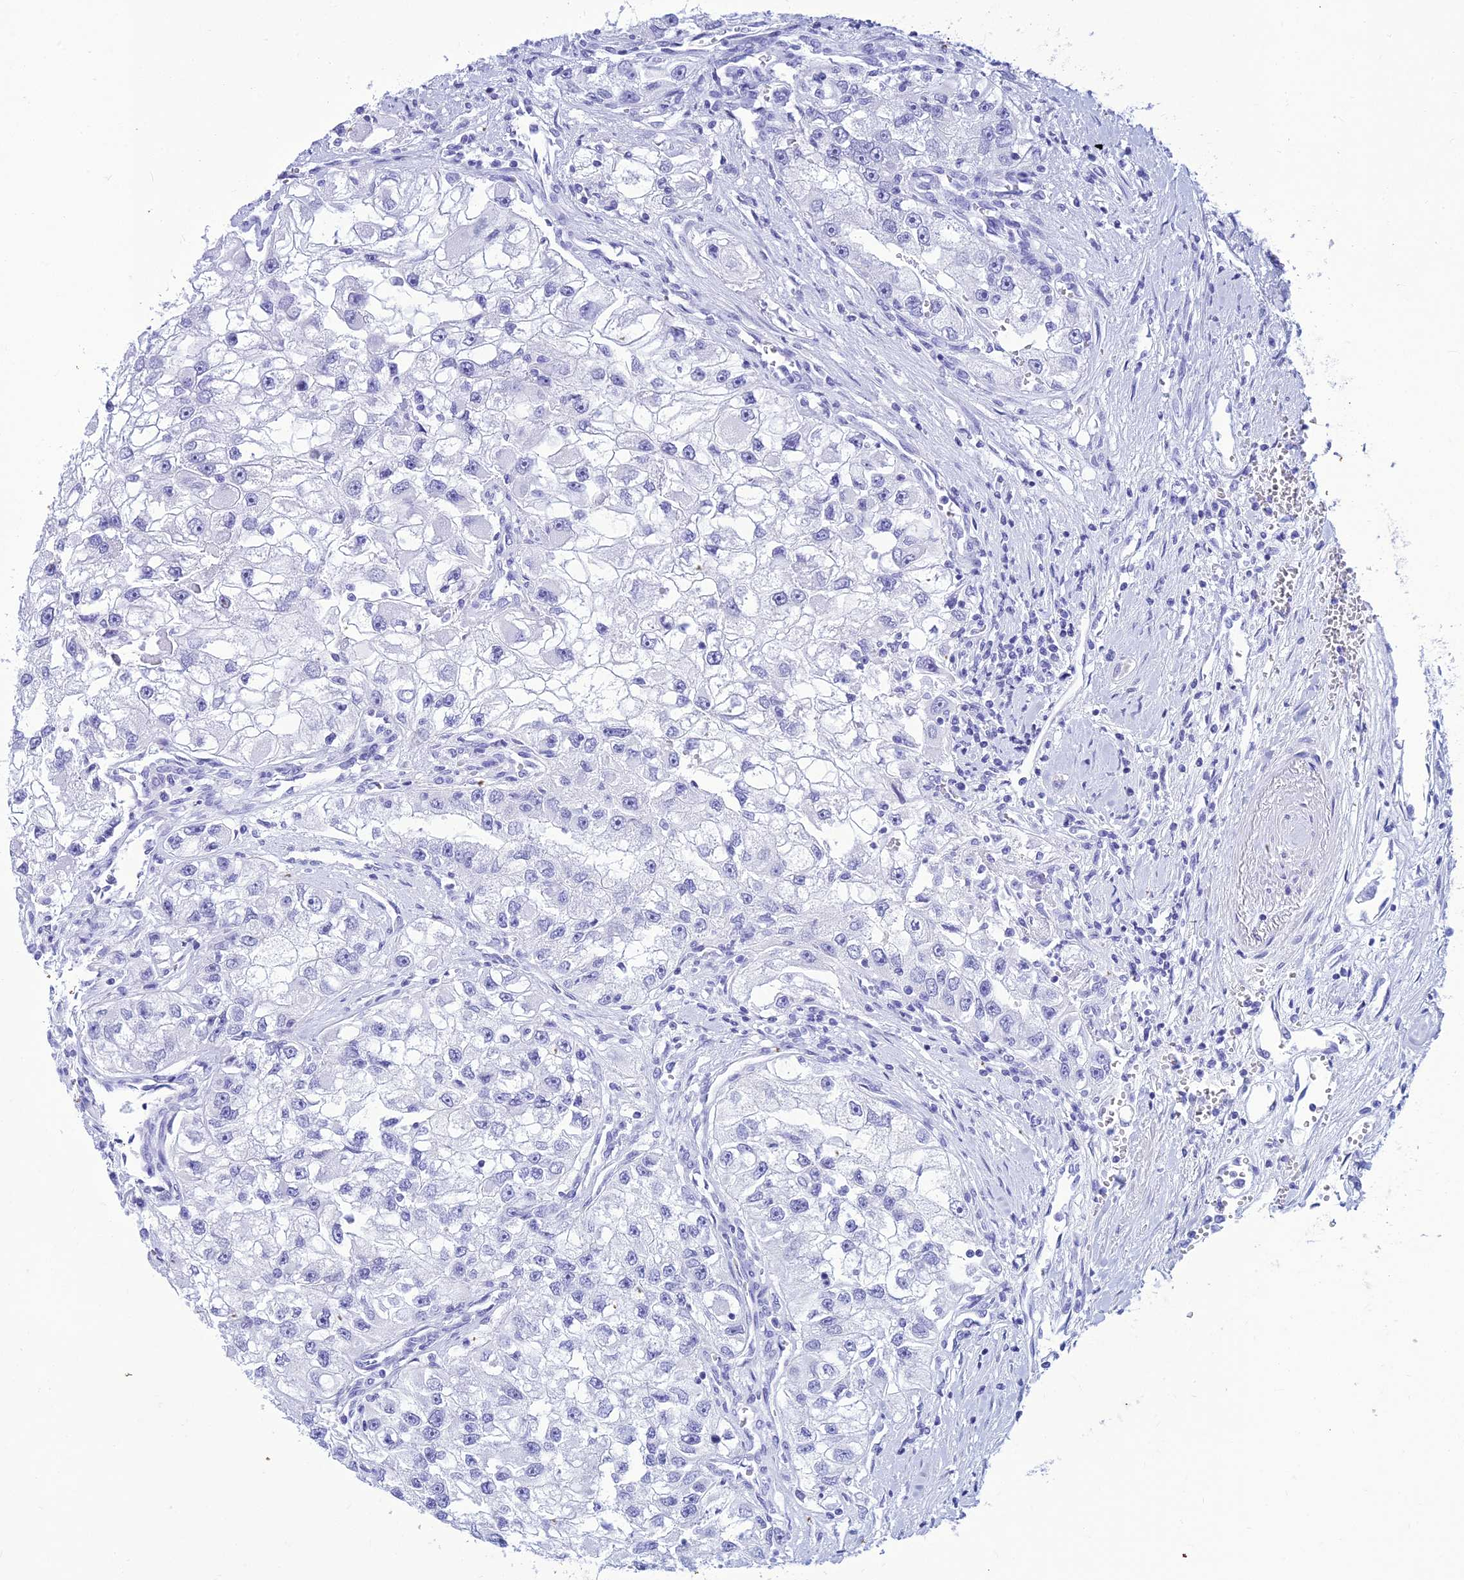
{"staining": {"intensity": "negative", "quantity": "none", "location": "none"}, "tissue": "renal cancer", "cell_type": "Tumor cells", "image_type": "cancer", "snomed": [{"axis": "morphology", "description": "Adenocarcinoma, NOS"}, {"axis": "topography", "description": "Kidney"}], "caption": "A high-resolution photomicrograph shows immunohistochemistry (IHC) staining of renal cancer (adenocarcinoma), which displays no significant expression in tumor cells.", "gene": "ZNF442", "patient": {"sex": "male", "age": 63}}